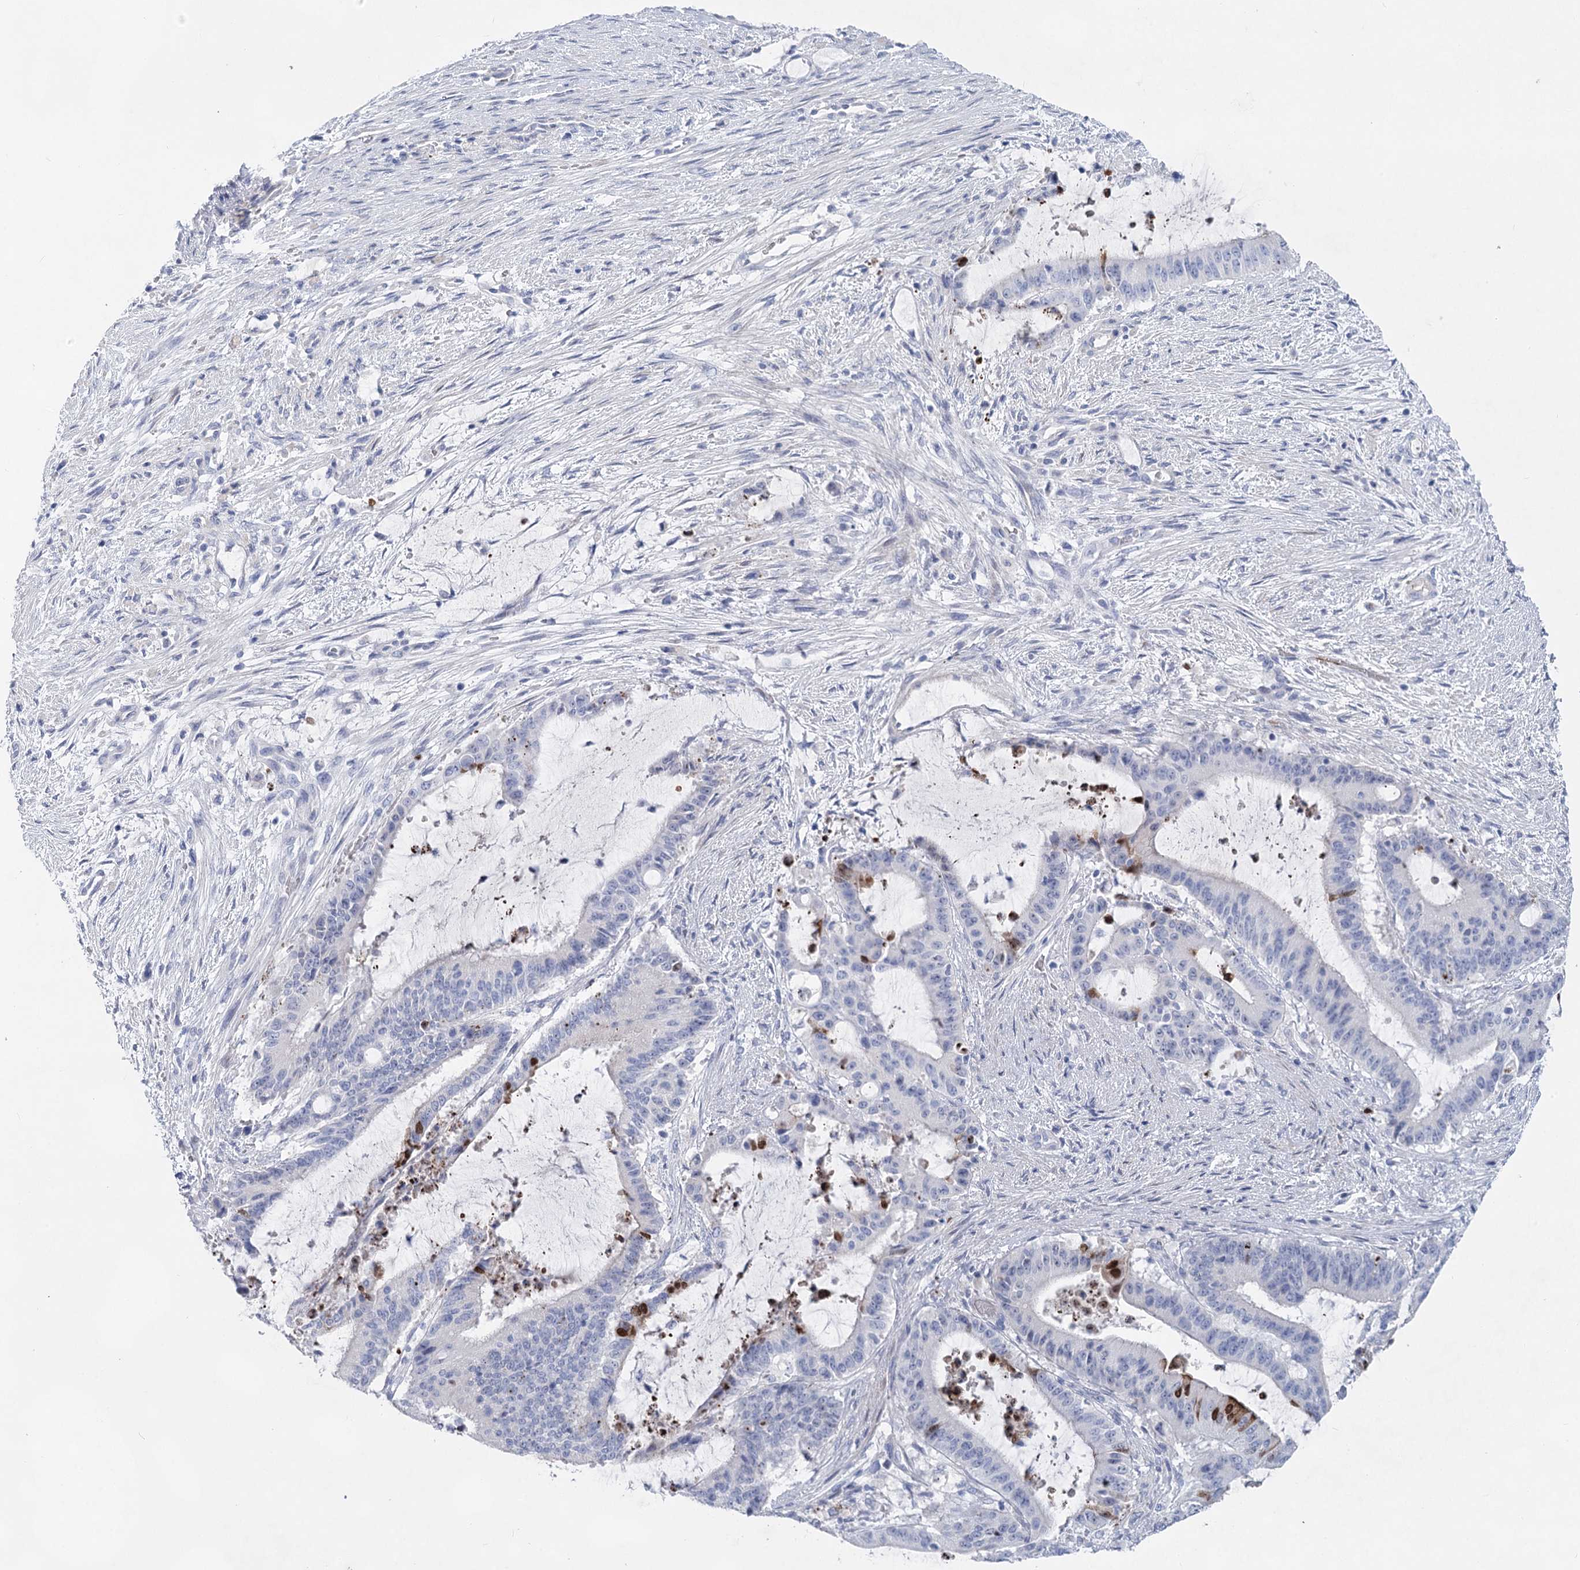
{"staining": {"intensity": "negative", "quantity": "none", "location": "none"}, "tissue": "liver cancer", "cell_type": "Tumor cells", "image_type": "cancer", "snomed": [{"axis": "morphology", "description": "Normal tissue, NOS"}, {"axis": "morphology", "description": "Cholangiocarcinoma"}, {"axis": "topography", "description": "Liver"}, {"axis": "topography", "description": "Peripheral nerve tissue"}], "caption": "This is an immunohistochemistry (IHC) micrograph of liver cancer (cholangiocarcinoma). There is no expression in tumor cells.", "gene": "WDR74", "patient": {"sex": "female", "age": 73}}